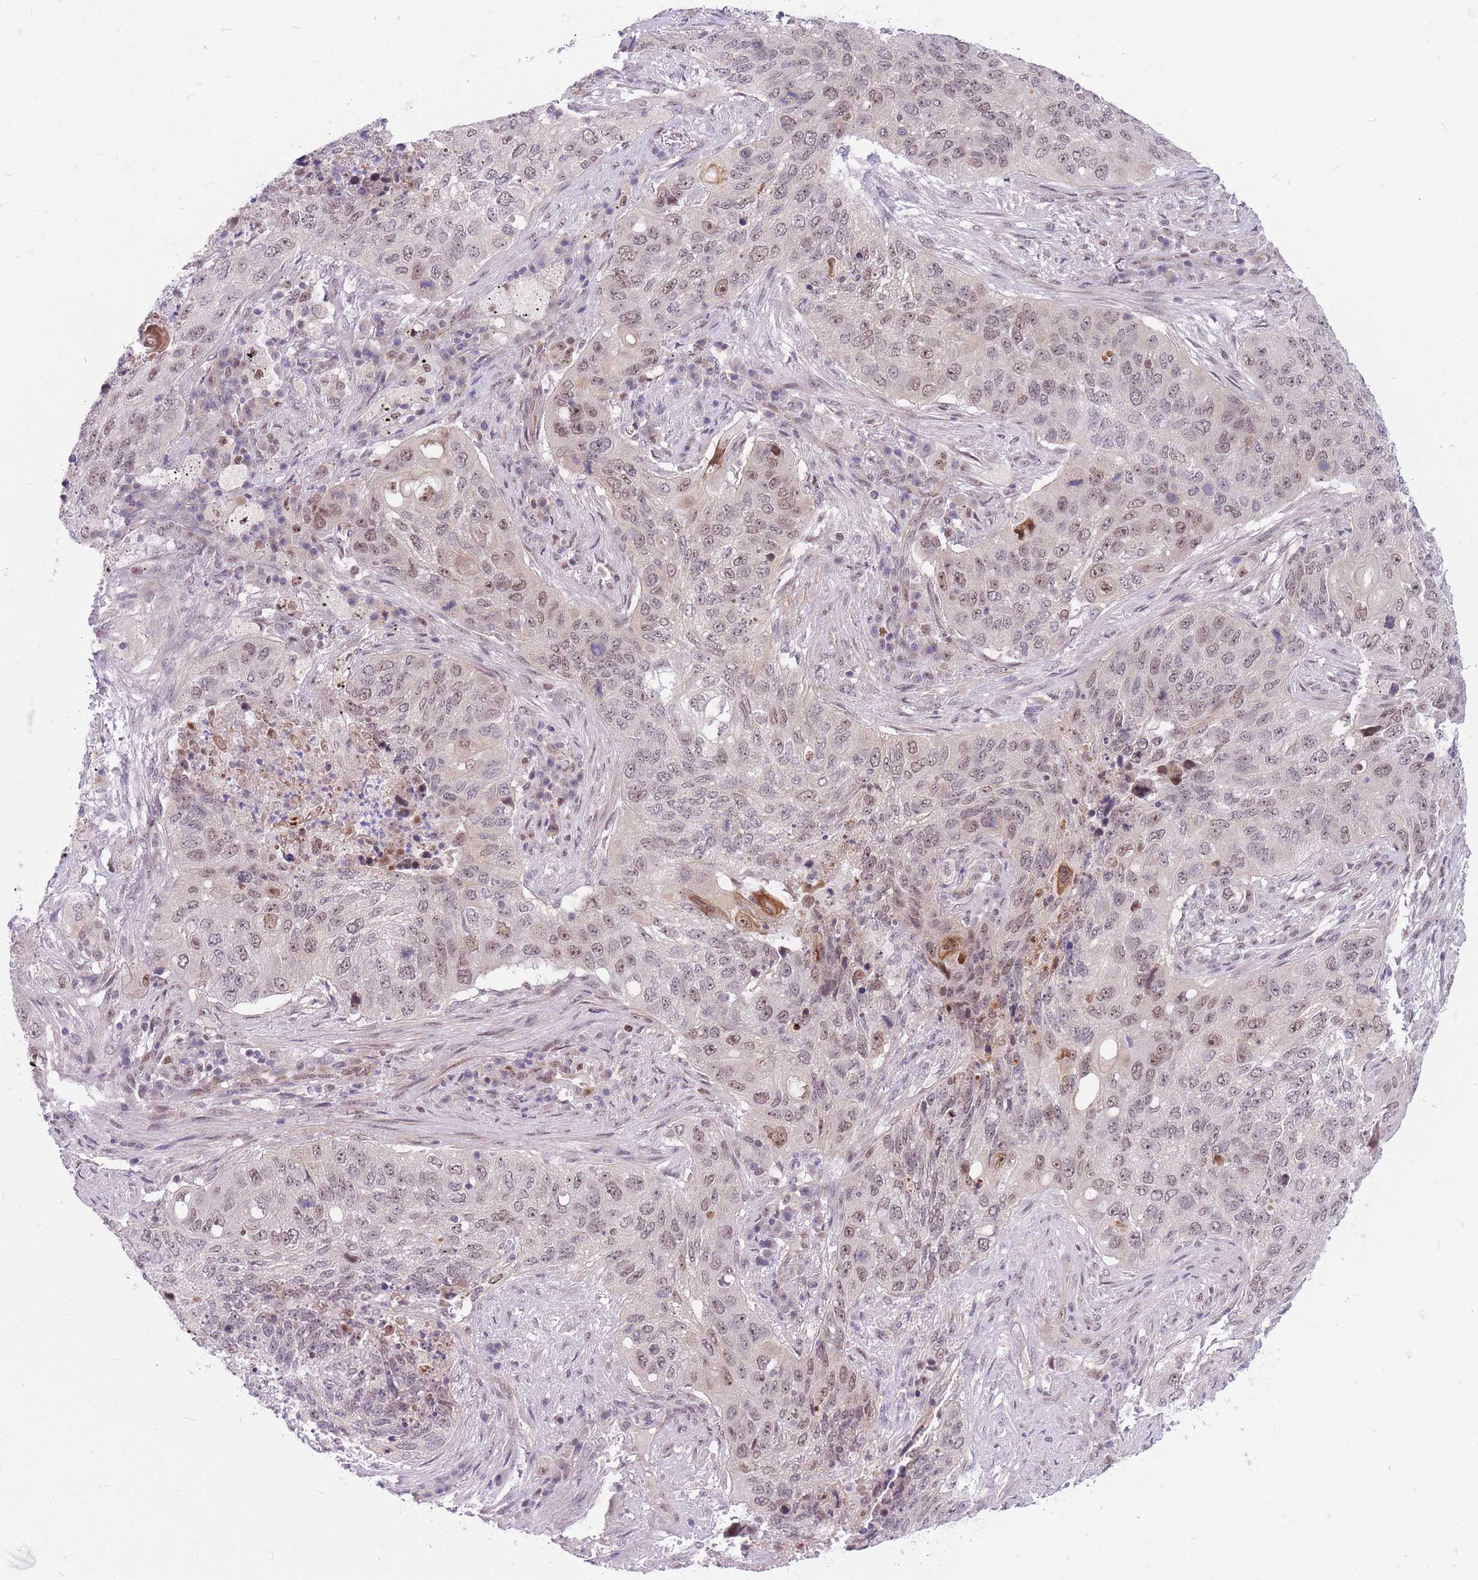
{"staining": {"intensity": "weak", "quantity": "25%-75%", "location": "nuclear"}, "tissue": "lung cancer", "cell_type": "Tumor cells", "image_type": "cancer", "snomed": [{"axis": "morphology", "description": "Squamous cell carcinoma, NOS"}, {"axis": "topography", "description": "Lung"}], "caption": "About 25%-75% of tumor cells in lung cancer (squamous cell carcinoma) show weak nuclear protein staining as visualized by brown immunohistochemical staining.", "gene": "ERCC2", "patient": {"sex": "female", "age": 63}}